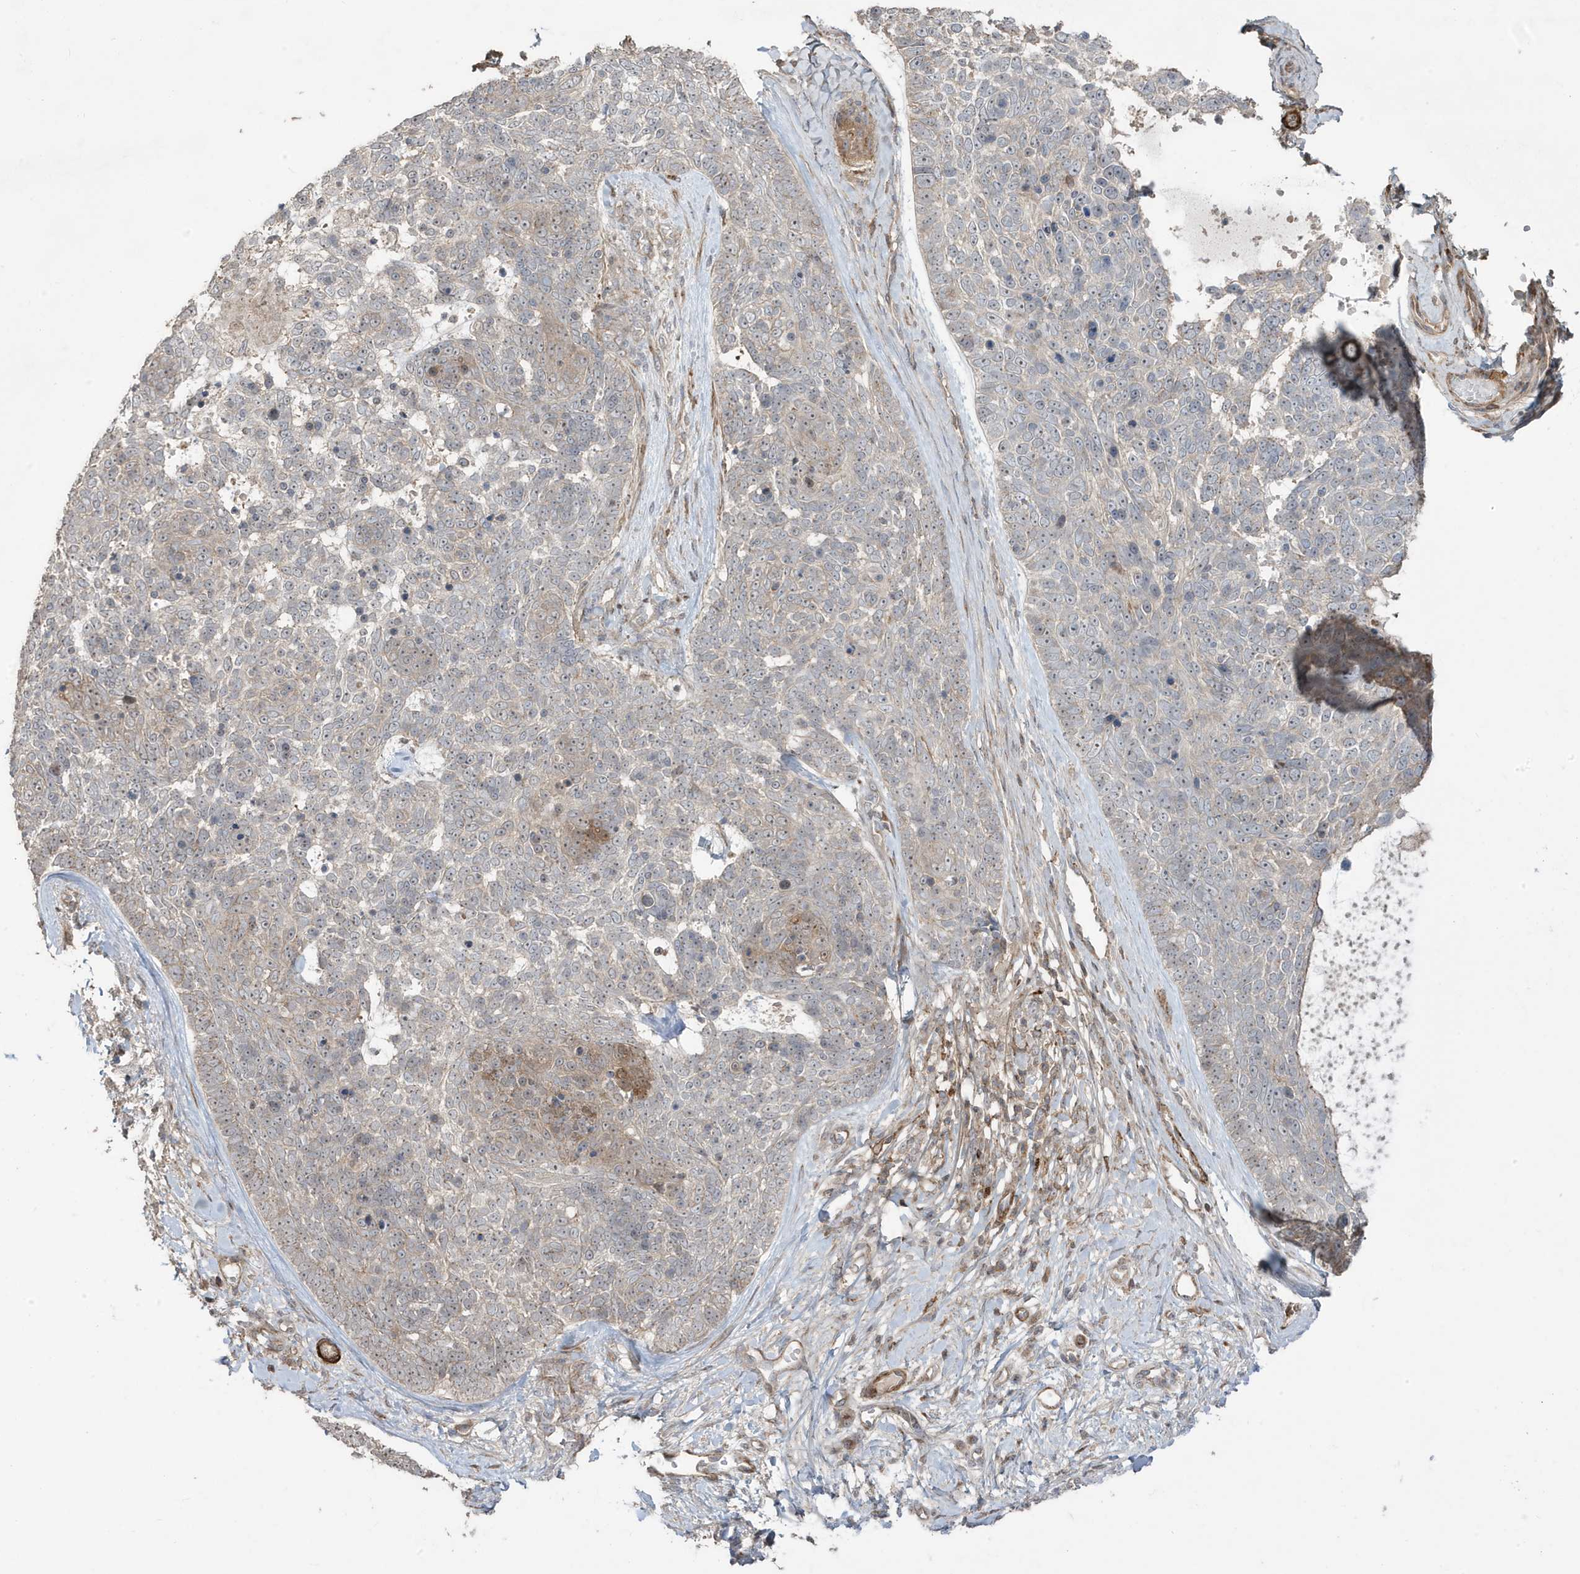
{"staining": {"intensity": "moderate", "quantity": "<25%", "location": "cytoplasmic/membranous,nuclear"}, "tissue": "skin cancer", "cell_type": "Tumor cells", "image_type": "cancer", "snomed": [{"axis": "morphology", "description": "Basal cell carcinoma"}, {"axis": "topography", "description": "Skin"}], "caption": "Skin cancer (basal cell carcinoma) tissue displays moderate cytoplasmic/membranous and nuclear staining in approximately <25% of tumor cells, visualized by immunohistochemistry.", "gene": "CETN3", "patient": {"sex": "female", "age": 81}}